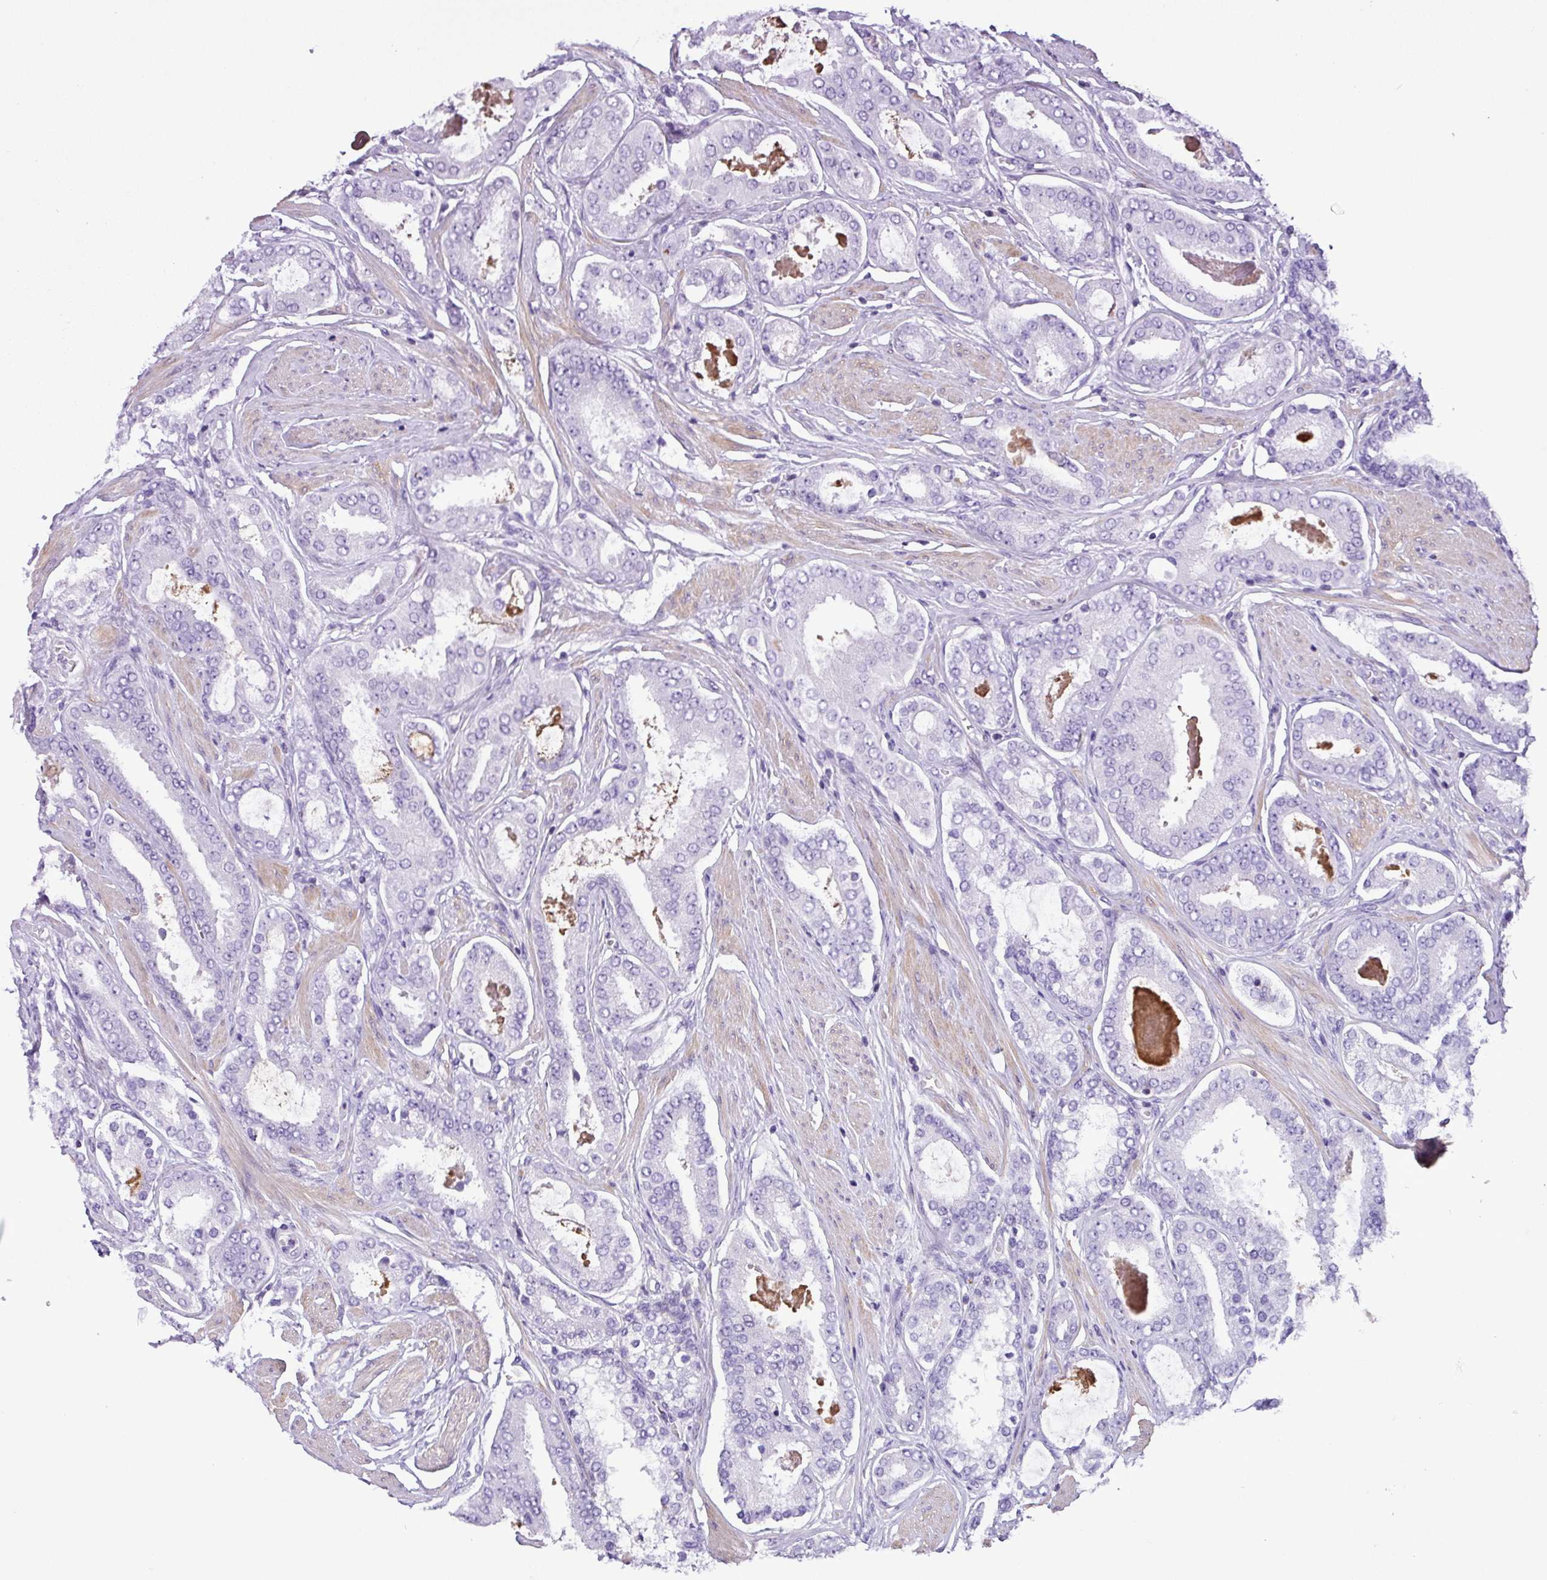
{"staining": {"intensity": "negative", "quantity": "none", "location": "none"}, "tissue": "prostate cancer", "cell_type": "Tumor cells", "image_type": "cancer", "snomed": [{"axis": "morphology", "description": "Adenocarcinoma, Low grade"}, {"axis": "topography", "description": "Prostate"}], "caption": "Immunohistochemistry micrograph of neoplastic tissue: low-grade adenocarcinoma (prostate) stained with DAB demonstrates no significant protein staining in tumor cells.", "gene": "ZNF334", "patient": {"sex": "male", "age": 42}}